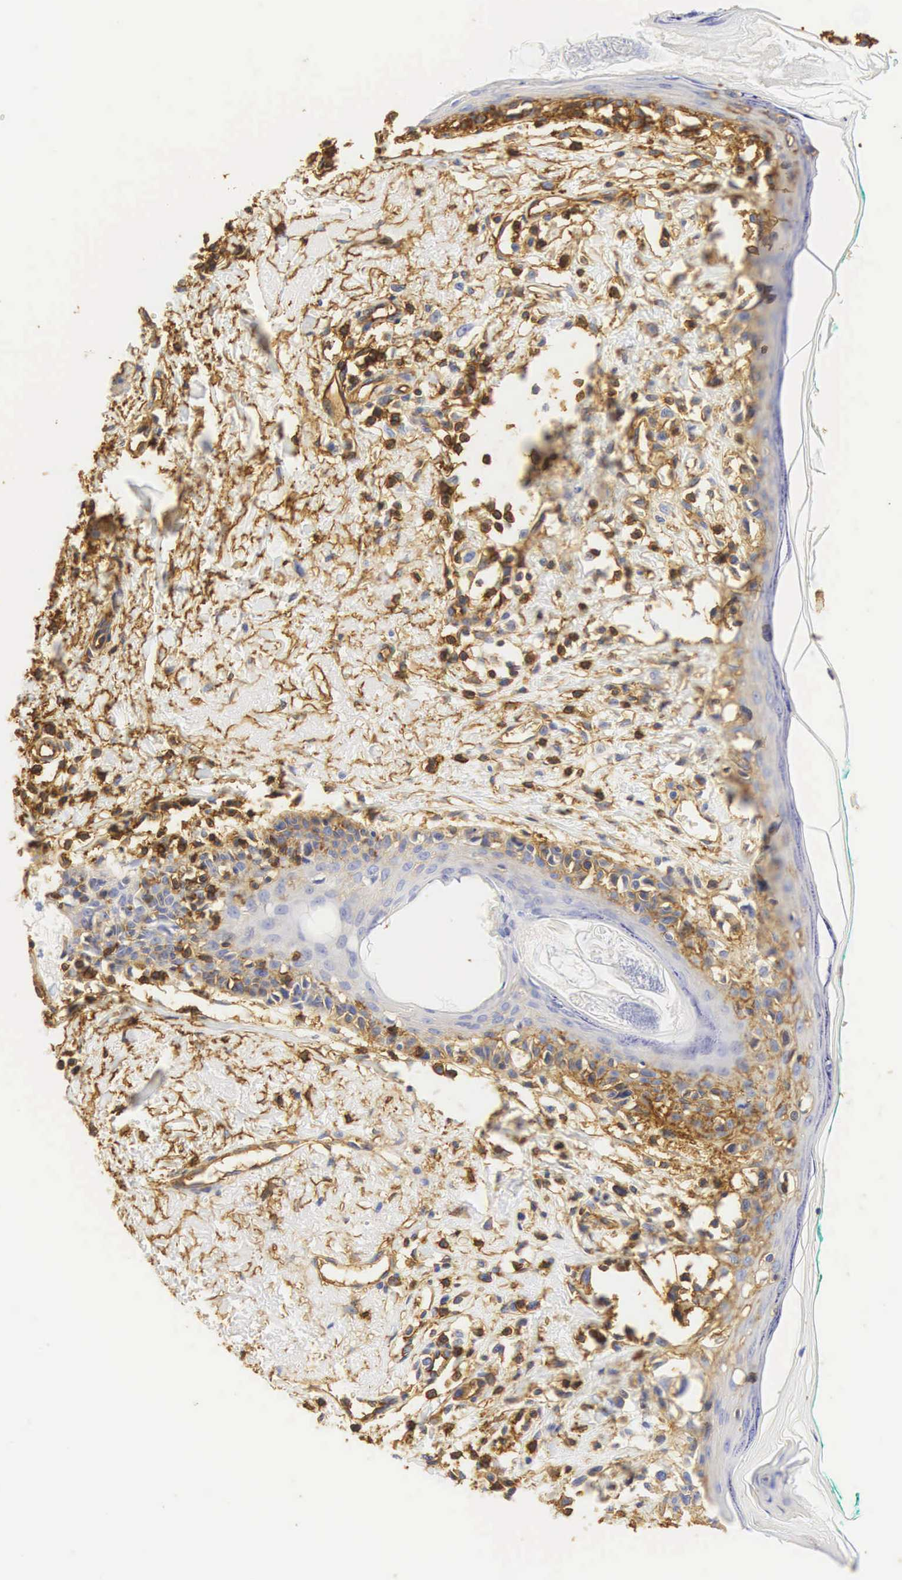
{"staining": {"intensity": "weak", "quantity": "25%-75%", "location": "cytoplasmic/membranous"}, "tissue": "melanoma", "cell_type": "Tumor cells", "image_type": "cancer", "snomed": [{"axis": "morphology", "description": "Malignant melanoma, NOS"}, {"axis": "topography", "description": "Skin"}], "caption": "High-magnification brightfield microscopy of melanoma stained with DAB (brown) and counterstained with hematoxylin (blue). tumor cells exhibit weak cytoplasmic/membranous expression is seen in approximately25%-75% of cells.", "gene": "CD99", "patient": {"sex": "male", "age": 80}}